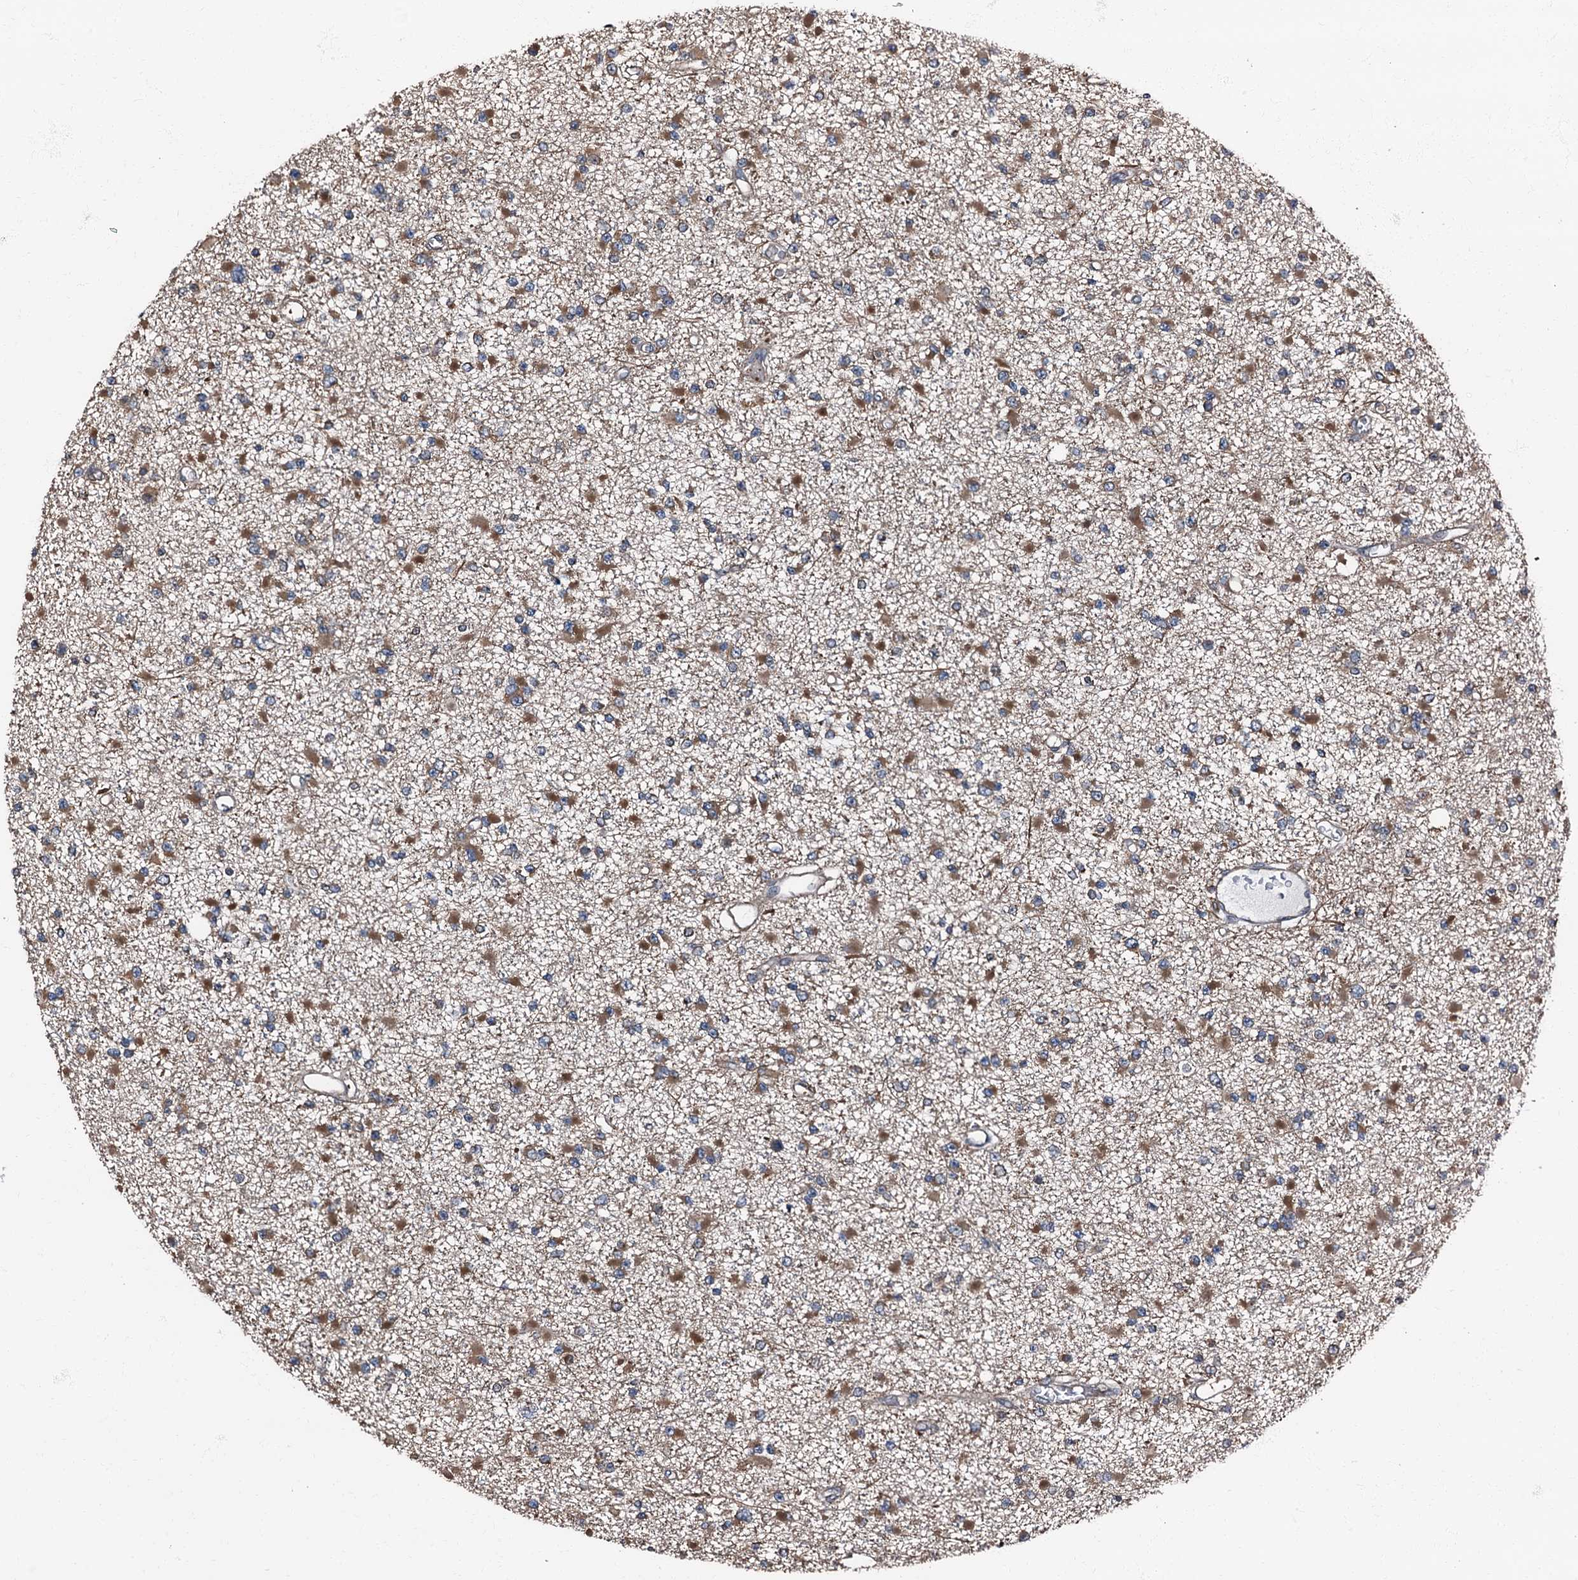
{"staining": {"intensity": "moderate", "quantity": "25%-75%", "location": "cytoplasmic/membranous"}, "tissue": "glioma", "cell_type": "Tumor cells", "image_type": "cancer", "snomed": [{"axis": "morphology", "description": "Glioma, malignant, Low grade"}, {"axis": "topography", "description": "Brain"}], "caption": "Protein analysis of glioma tissue shows moderate cytoplasmic/membranous staining in approximately 25%-75% of tumor cells. (Brightfield microscopy of DAB IHC at high magnification).", "gene": "ATP2C1", "patient": {"sex": "female", "age": 22}}